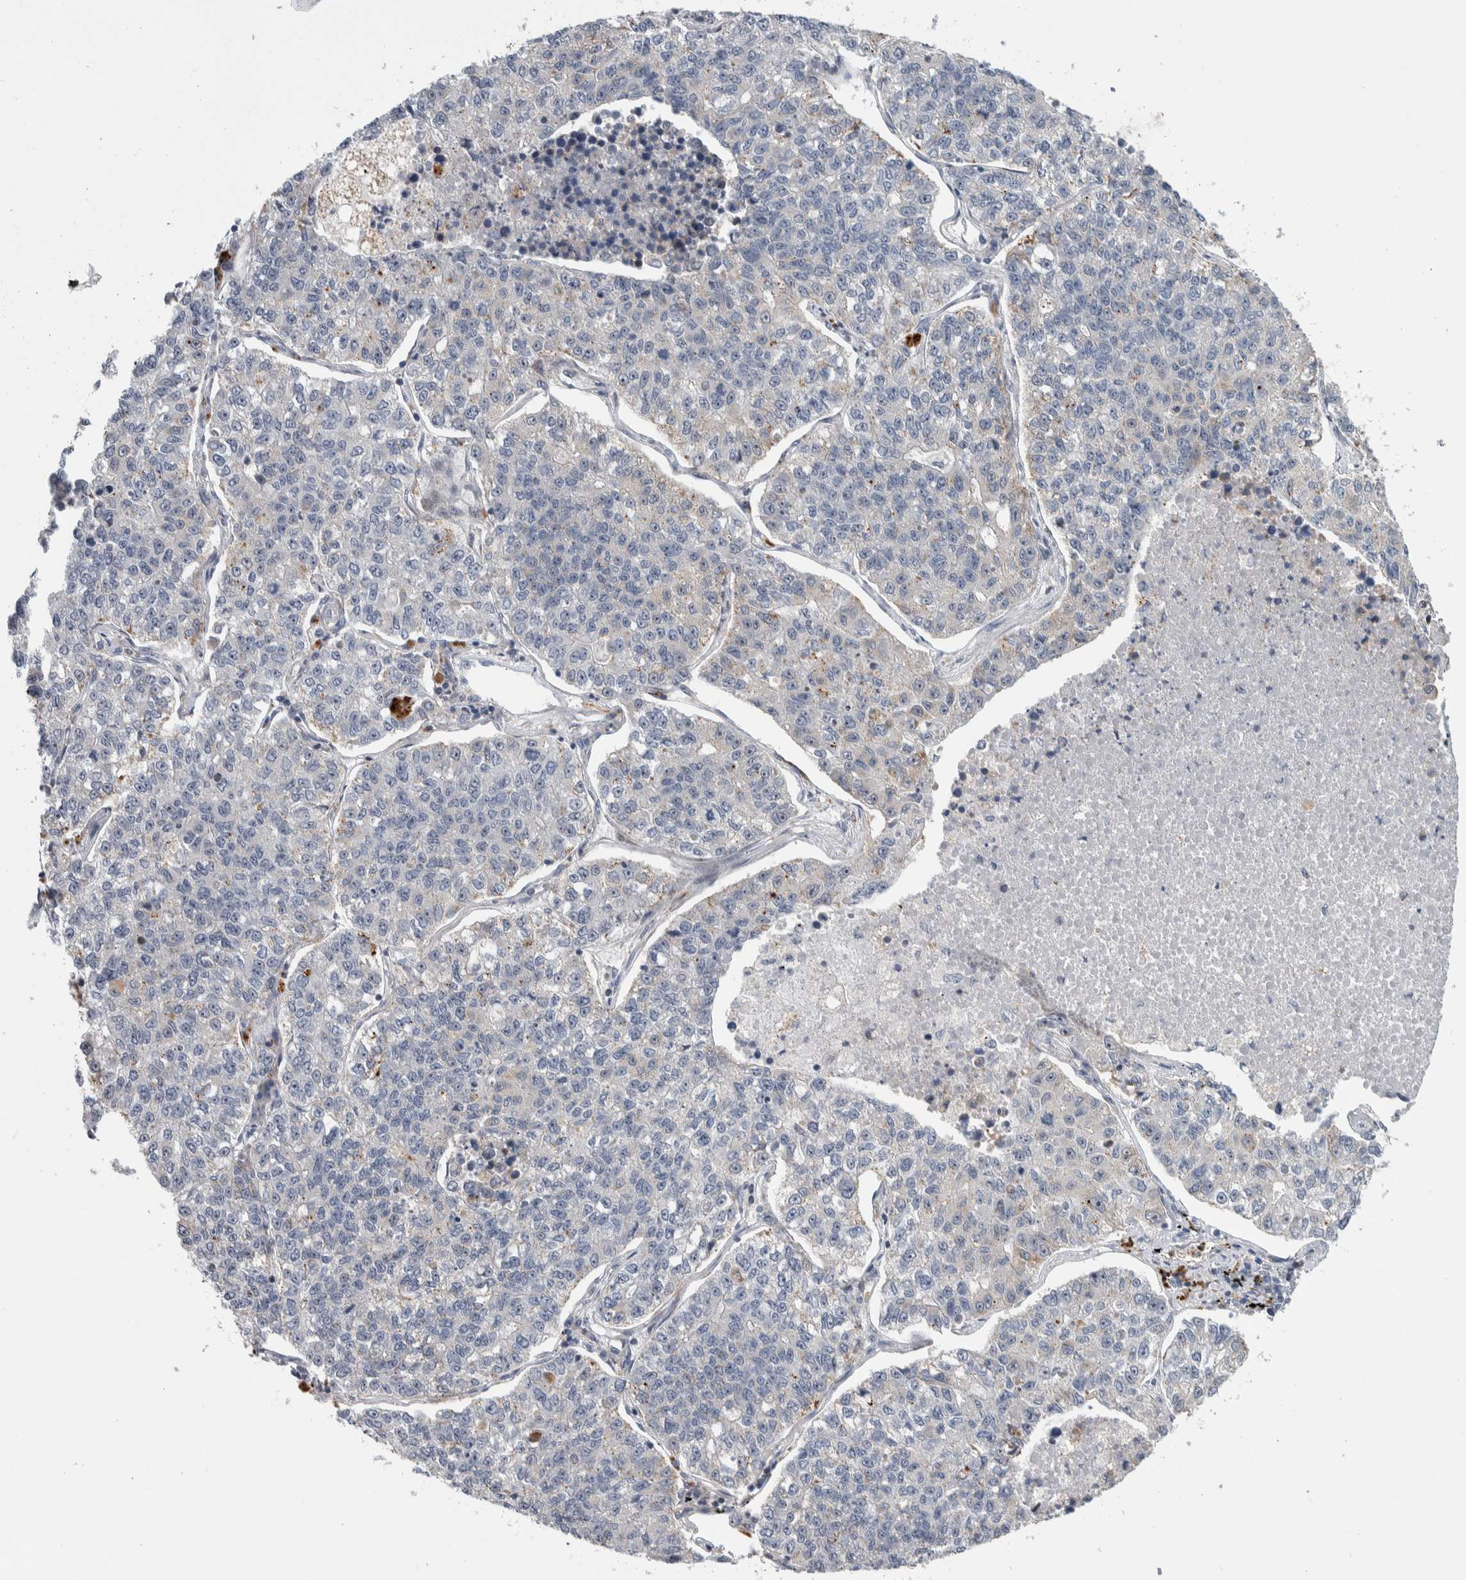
{"staining": {"intensity": "negative", "quantity": "none", "location": "none"}, "tissue": "lung cancer", "cell_type": "Tumor cells", "image_type": "cancer", "snomed": [{"axis": "morphology", "description": "Adenocarcinoma, NOS"}, {"axis": "topography", "description": "Lung"}], "caption": "Immunohistochemistry of lung cancer exhibits no positivity in tumor cells.", "gene": "PRRG4", "patient": {"sex": "male", "age": 49}}